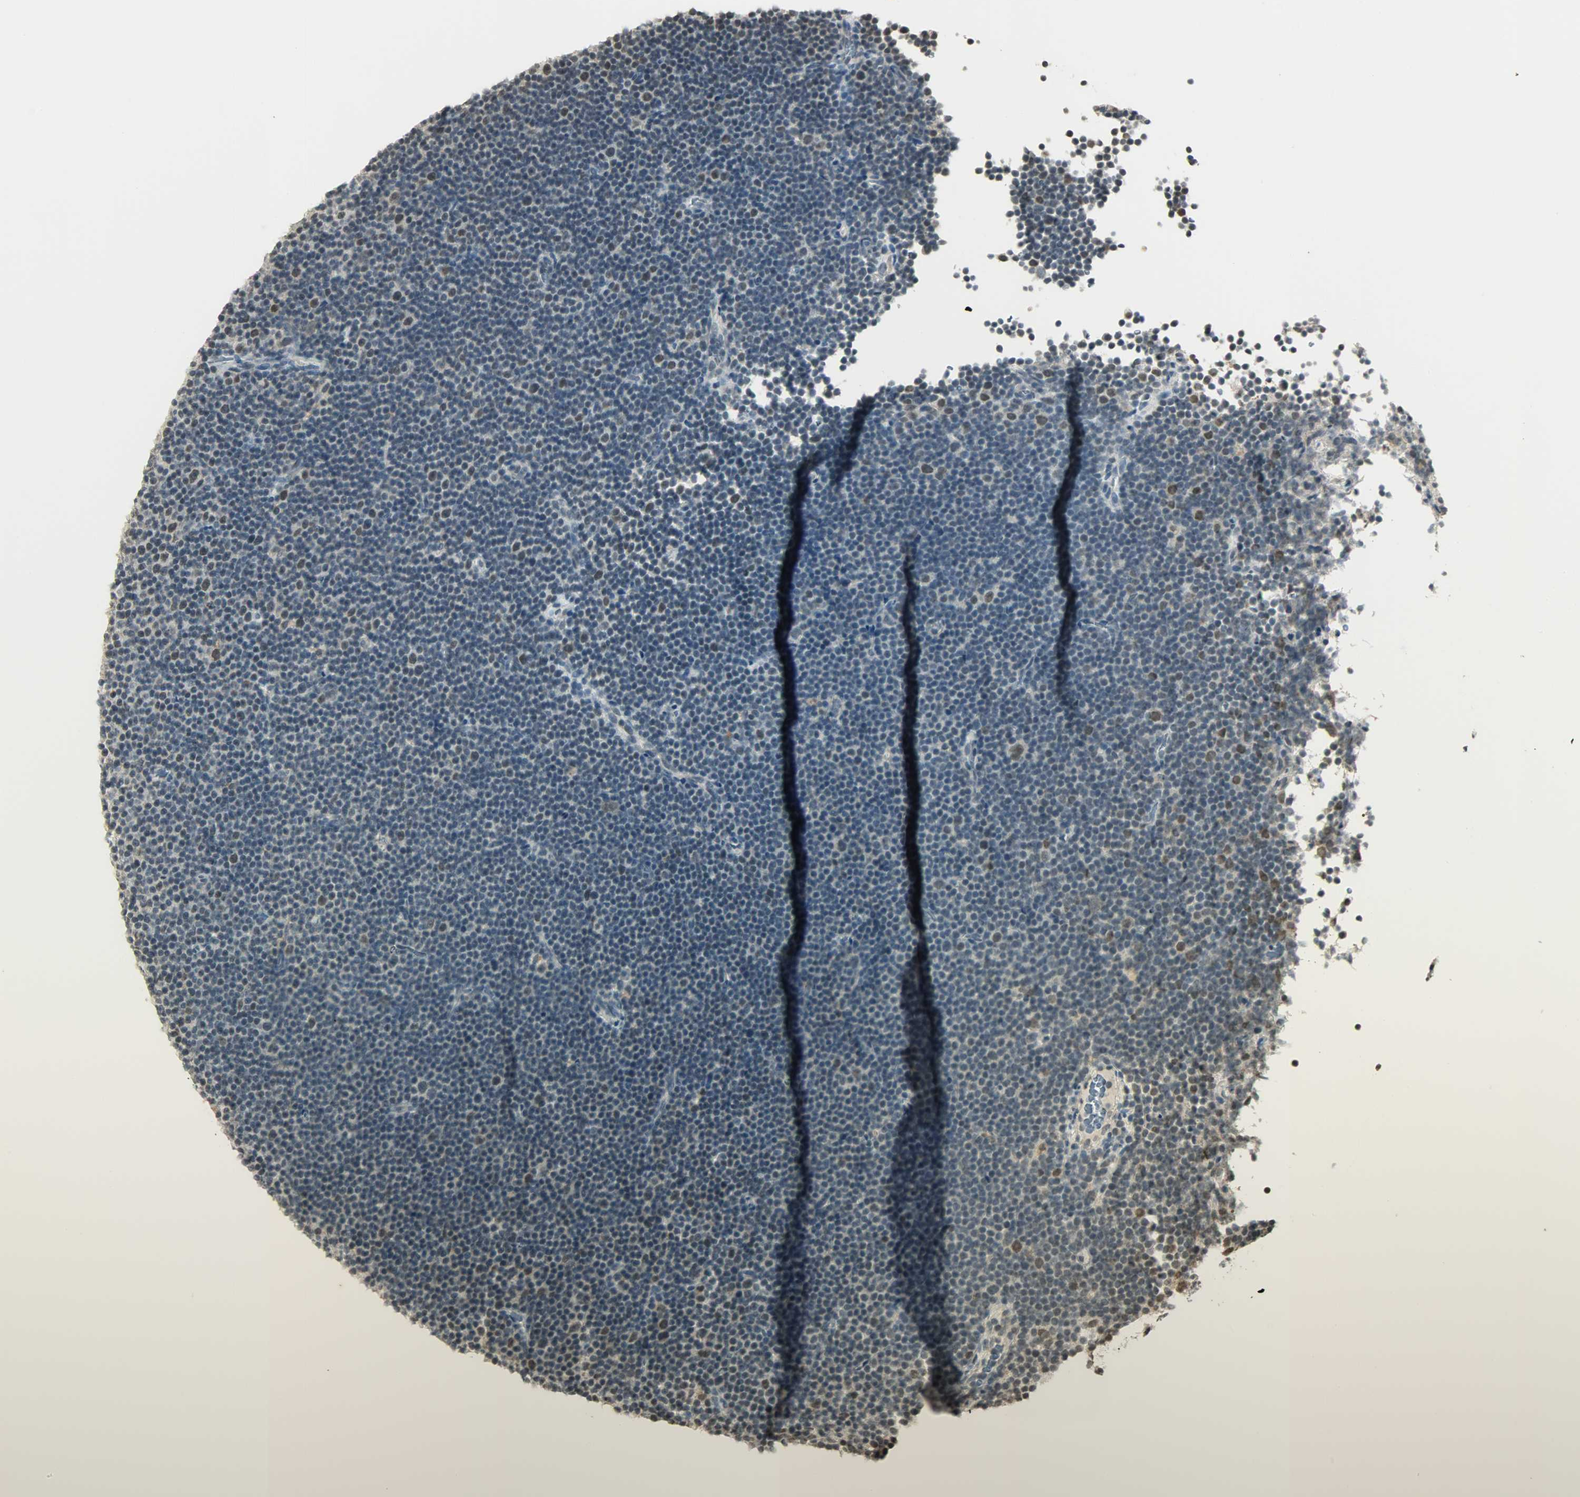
{"staining": {"intensity": "weak", "quantity": "<25%", "location": "nuclear"}, "tissue": "lymphoma", "cell_type": "Tumor cells", "image_type": "cancer", "snomed": [{"axis": "morphology", "description": "Malignant lymphoma, non-Hodgkin's type, Low grade"}, {"axis": "topography", "description": "Lymph node"}], "caption": "DAB (3,3'-diaminobenzidine) immunohistochemical staining of human lymphoma reveals no significant positivity in tumor cells. (Brightfield microscopy of DAB immunohistochemistry (IHC) at high magnification).", "gene": "SMARCA5", "patient": {"sex": "female", "age": 67}}